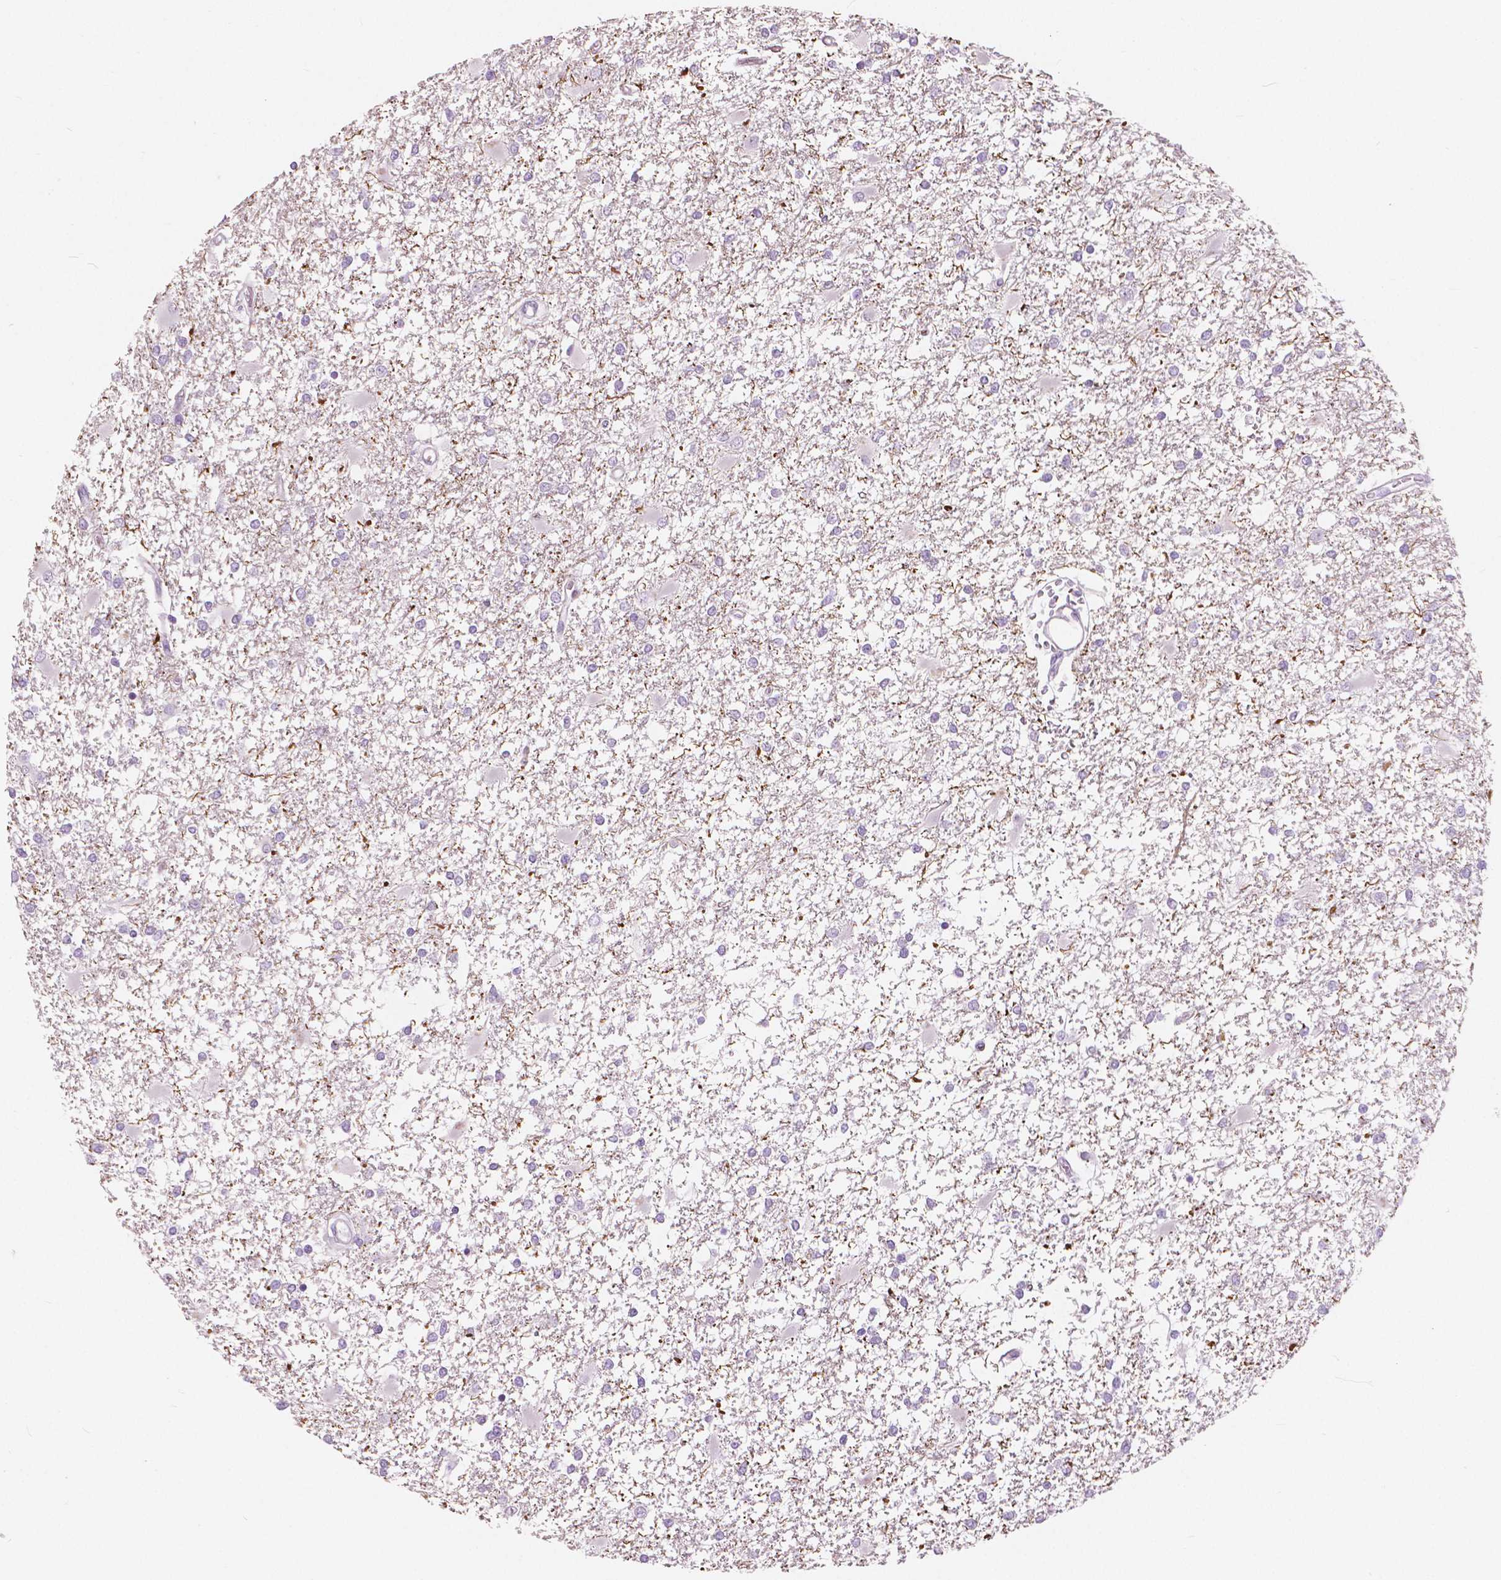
{"staining": {"intensity": "negative", "quantity": "none", "location": "none"}, "tissue": "glioma", "cell_type": "Tumor cells", "image_type": "cancer", "snomed": [{"axis": "morphology", "description": "Glioma, malignant, High grade"}, {"axis": "topography", "description": "Cerebral cortex"}], "caption": "The immunohistochemistry (IHC) photomicrograph has no significant positivity in tumor cells of high-grade glioma (malignant) tissue.", "gene": "A4GNT", "patient": {"sex": "male", "age": 79}}